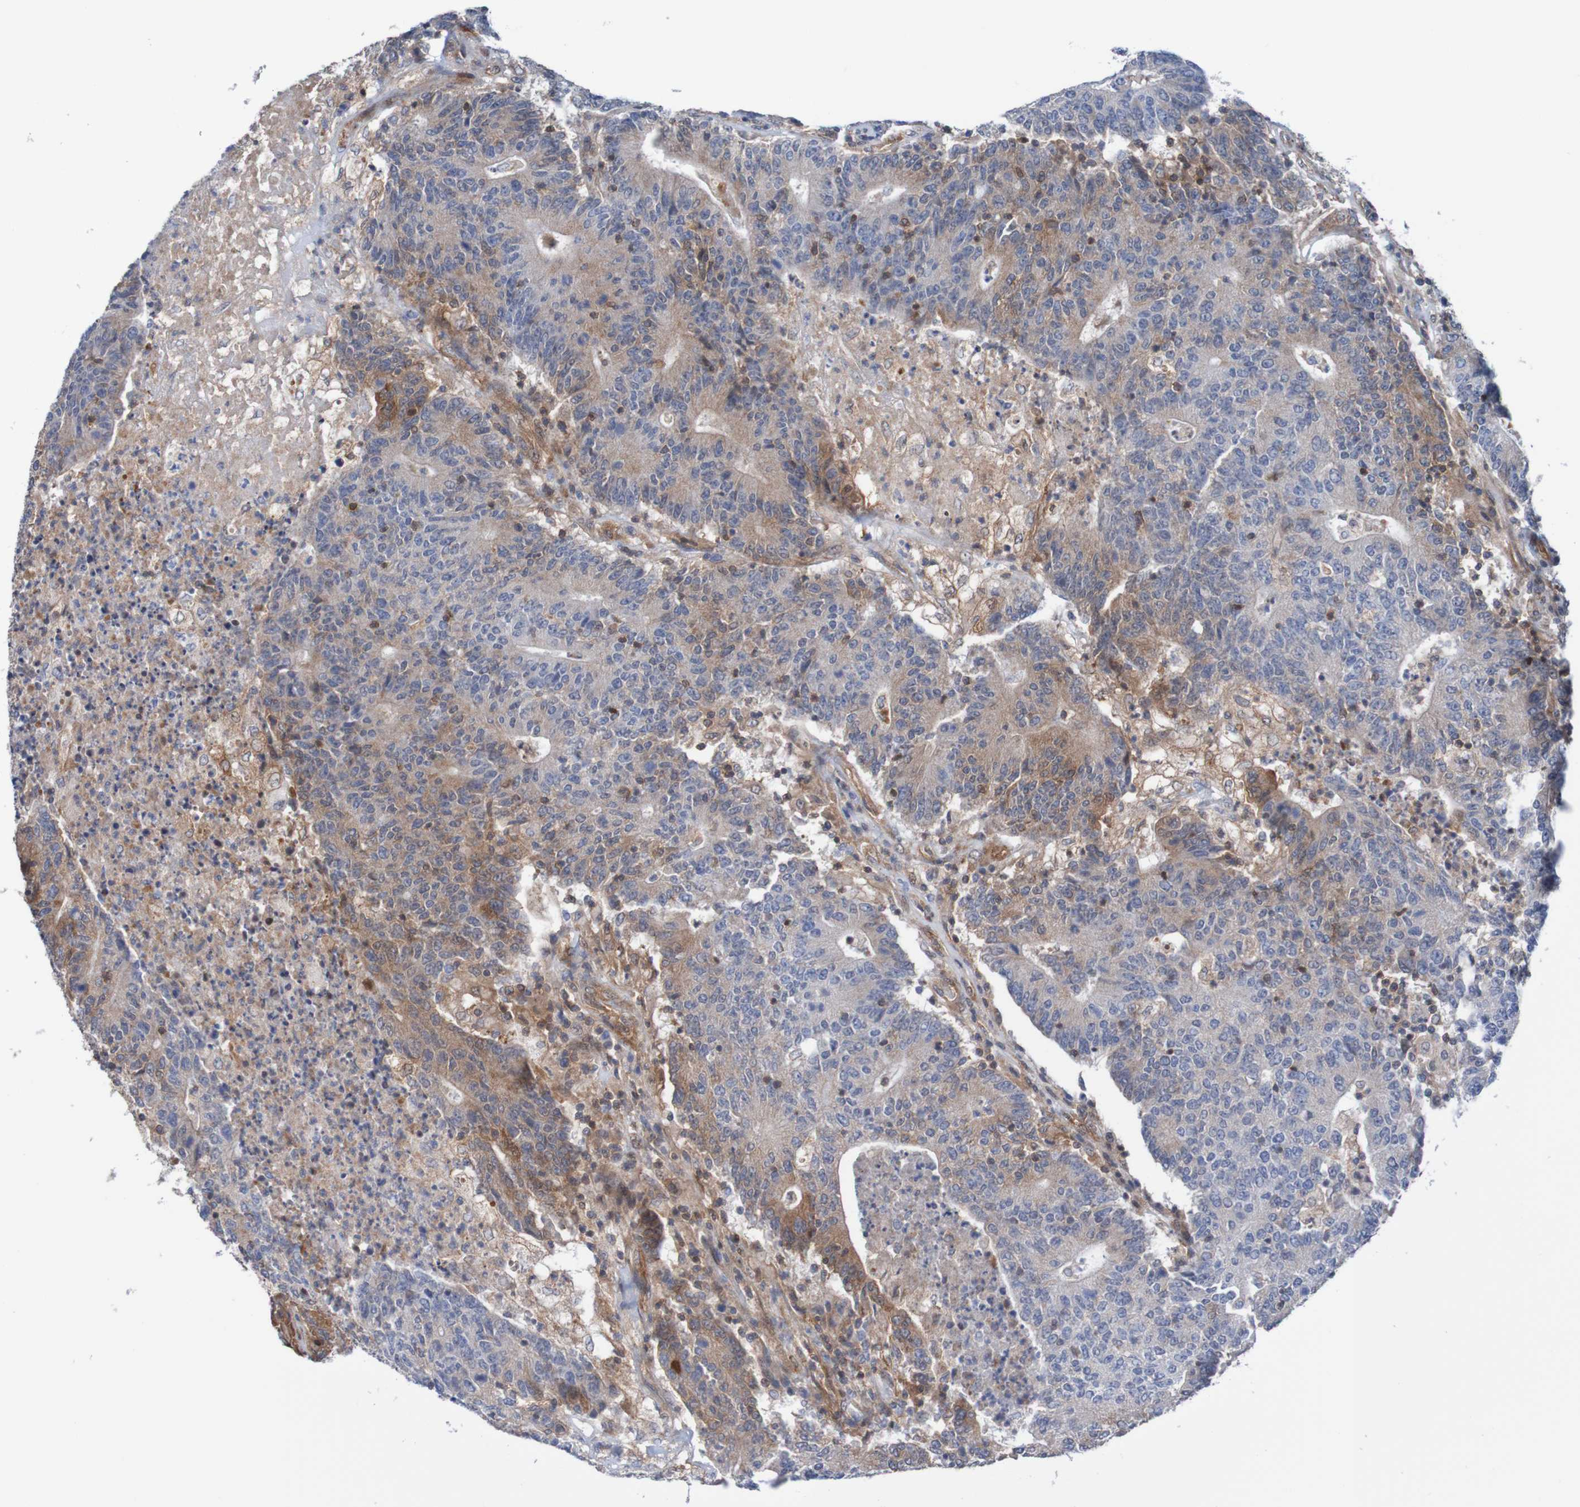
{"staining": {"intensity": "weak", "quantity": "<25%", "location": "cytoplasmic/membranous"}, "tissue": "colorectal cancer", "cell_type": "Tumor cells", "image_type": "cancer", "snomed": [{"axis": "morphology", "description": "Normal tissue, NOS"}, {"axis": "morphology", "description": "Adenocarcinoma, NOS"}, {"axis": "topography", "description": "Colon"}], "caption": "Tumor cells show no significant staining in colorectal cancer.", "gene": "RIGI", "patient": {"sex": "female", "age": 75}}